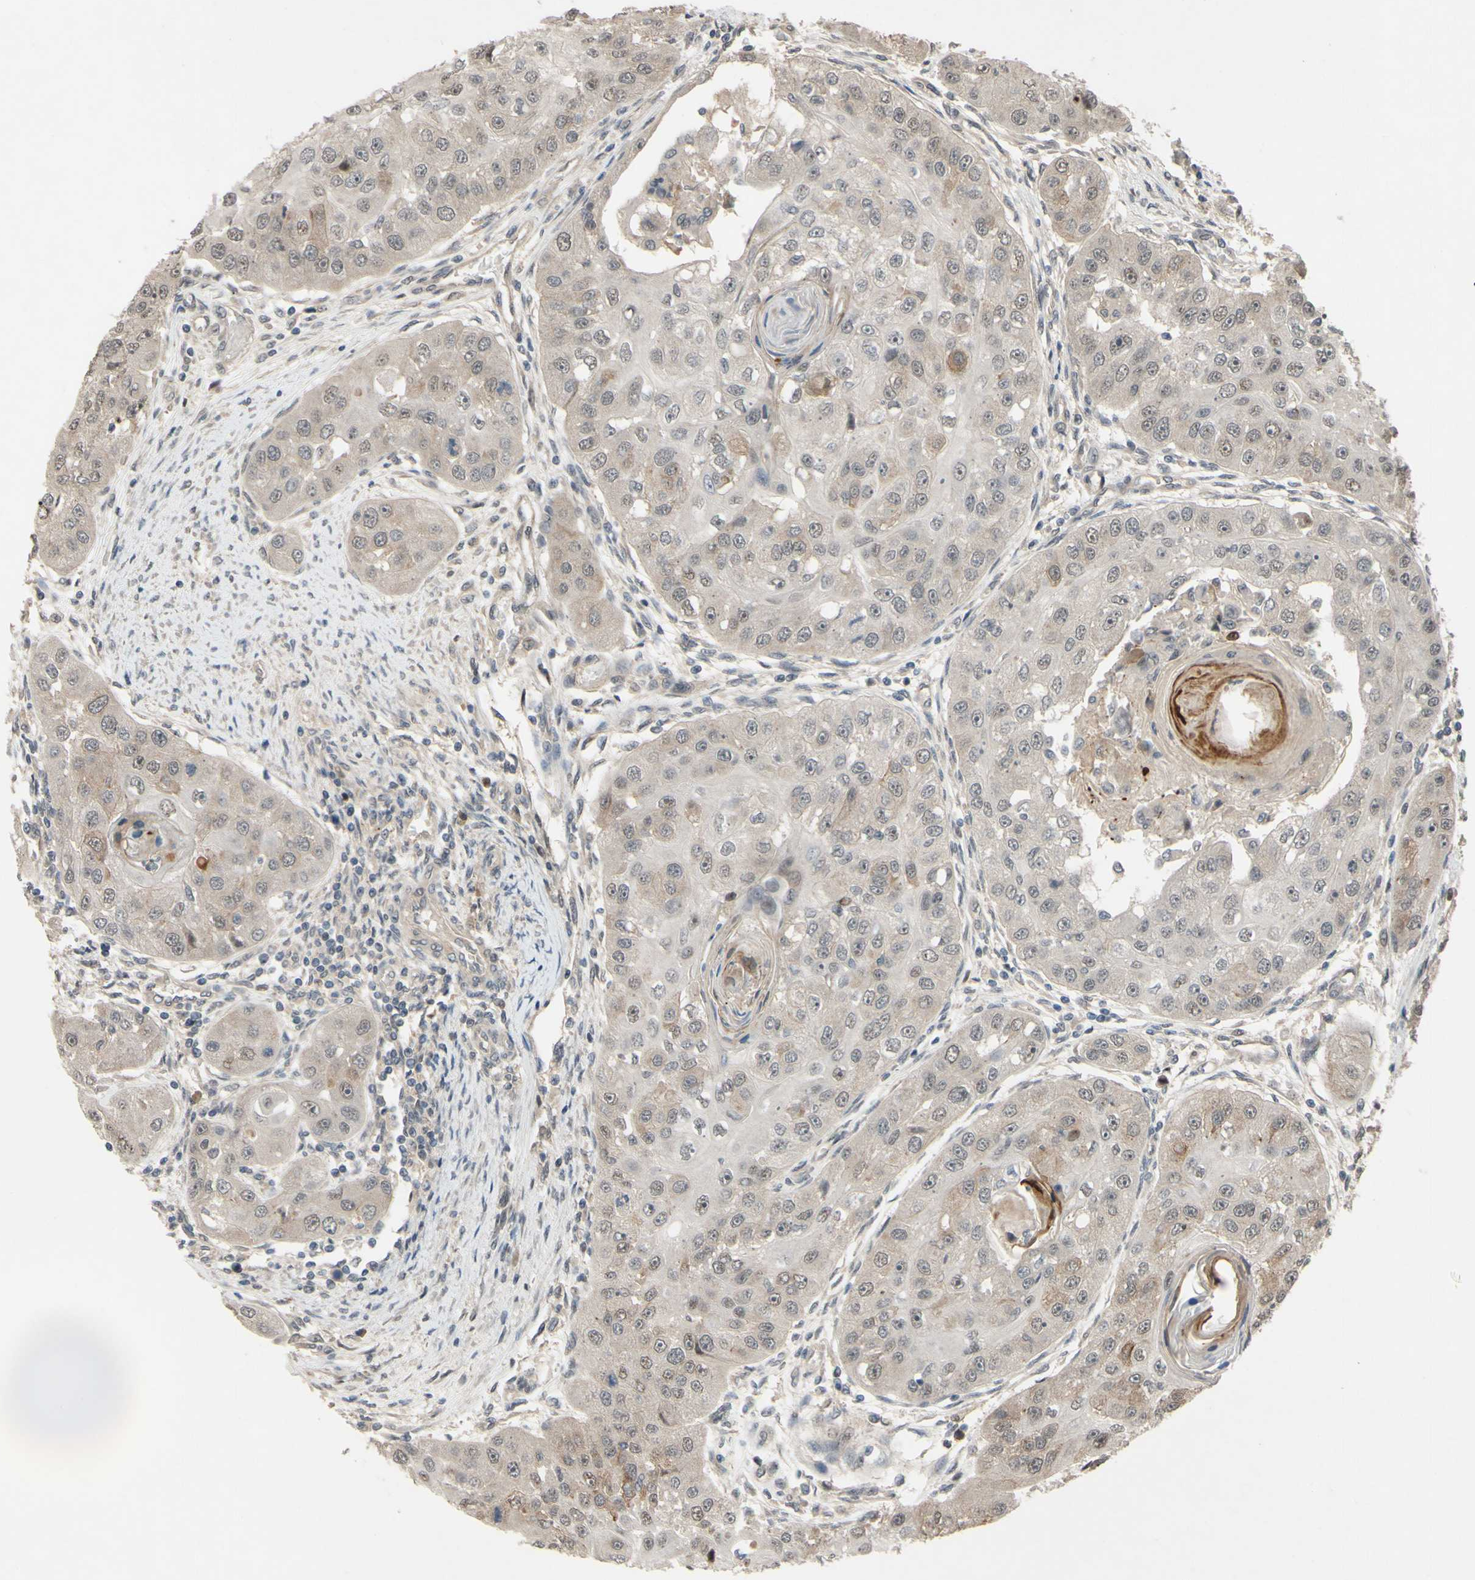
{"staining": {"intensity": "weak", "quantity": "<25%", "location": "cytoplasmic/membranous"}, "tissue": "head and neck cancer", "cell_type": "Tumor cells", "image_type": "cancer", "snomed": [{"axis": "morphology", "description": "Normal tissue, NOS"}, {"axis": "morphology", "description": "Squamous cell carcinoma, NOS"}, {"axis": "topography", "description": "Skeletal muscle"}, {"axis": "topography", "description": "Head-Neck"}], "caption": "The photomicrograph reveals no significant staining in tumor cells of squamous cell carcinoma (head and neck).", "gene": "ALK", "patient": {"sex": "male", "age": 51}}